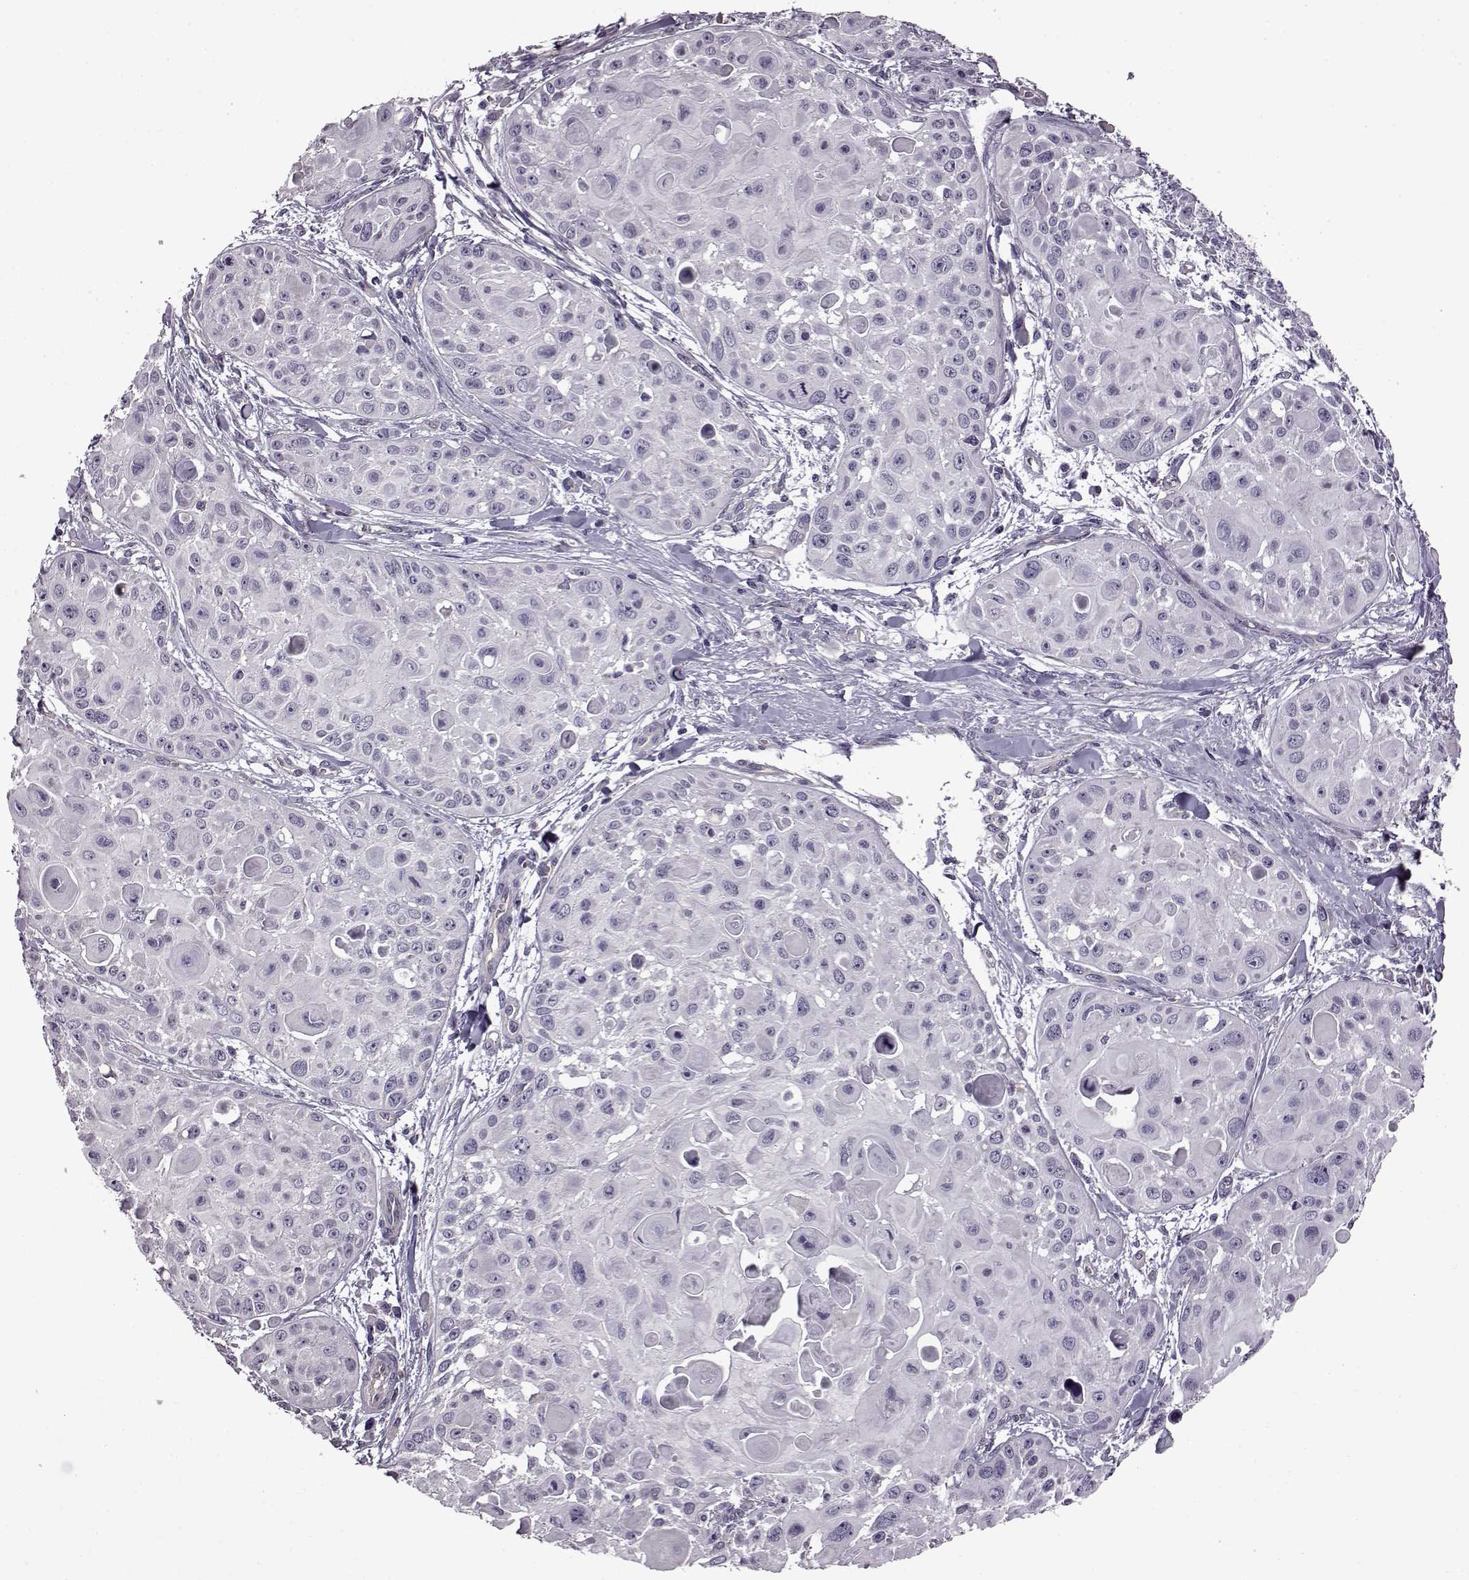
{"staining": {"intensity": "negative", "quantity": "none", "location": "none"}, "tissue": "skin cancer", "cell_type": "Tumor cells", "image_type": "cancer", "snomed": [{"axis": "morphology", "description": "Squamous cell carcinoma, NOS"}, {"axis": "topography", "description": "Skin"}, {"axis": "topography", "description": "Anal"}], "caption": "A high-resolution histopathology image shows immunohistochemistry (IHC) staining of skin cancer, which displays no significant expression in tumor cells.", "gene": "EDDM3B", "patient": {"sex": "female", "age": 75}}